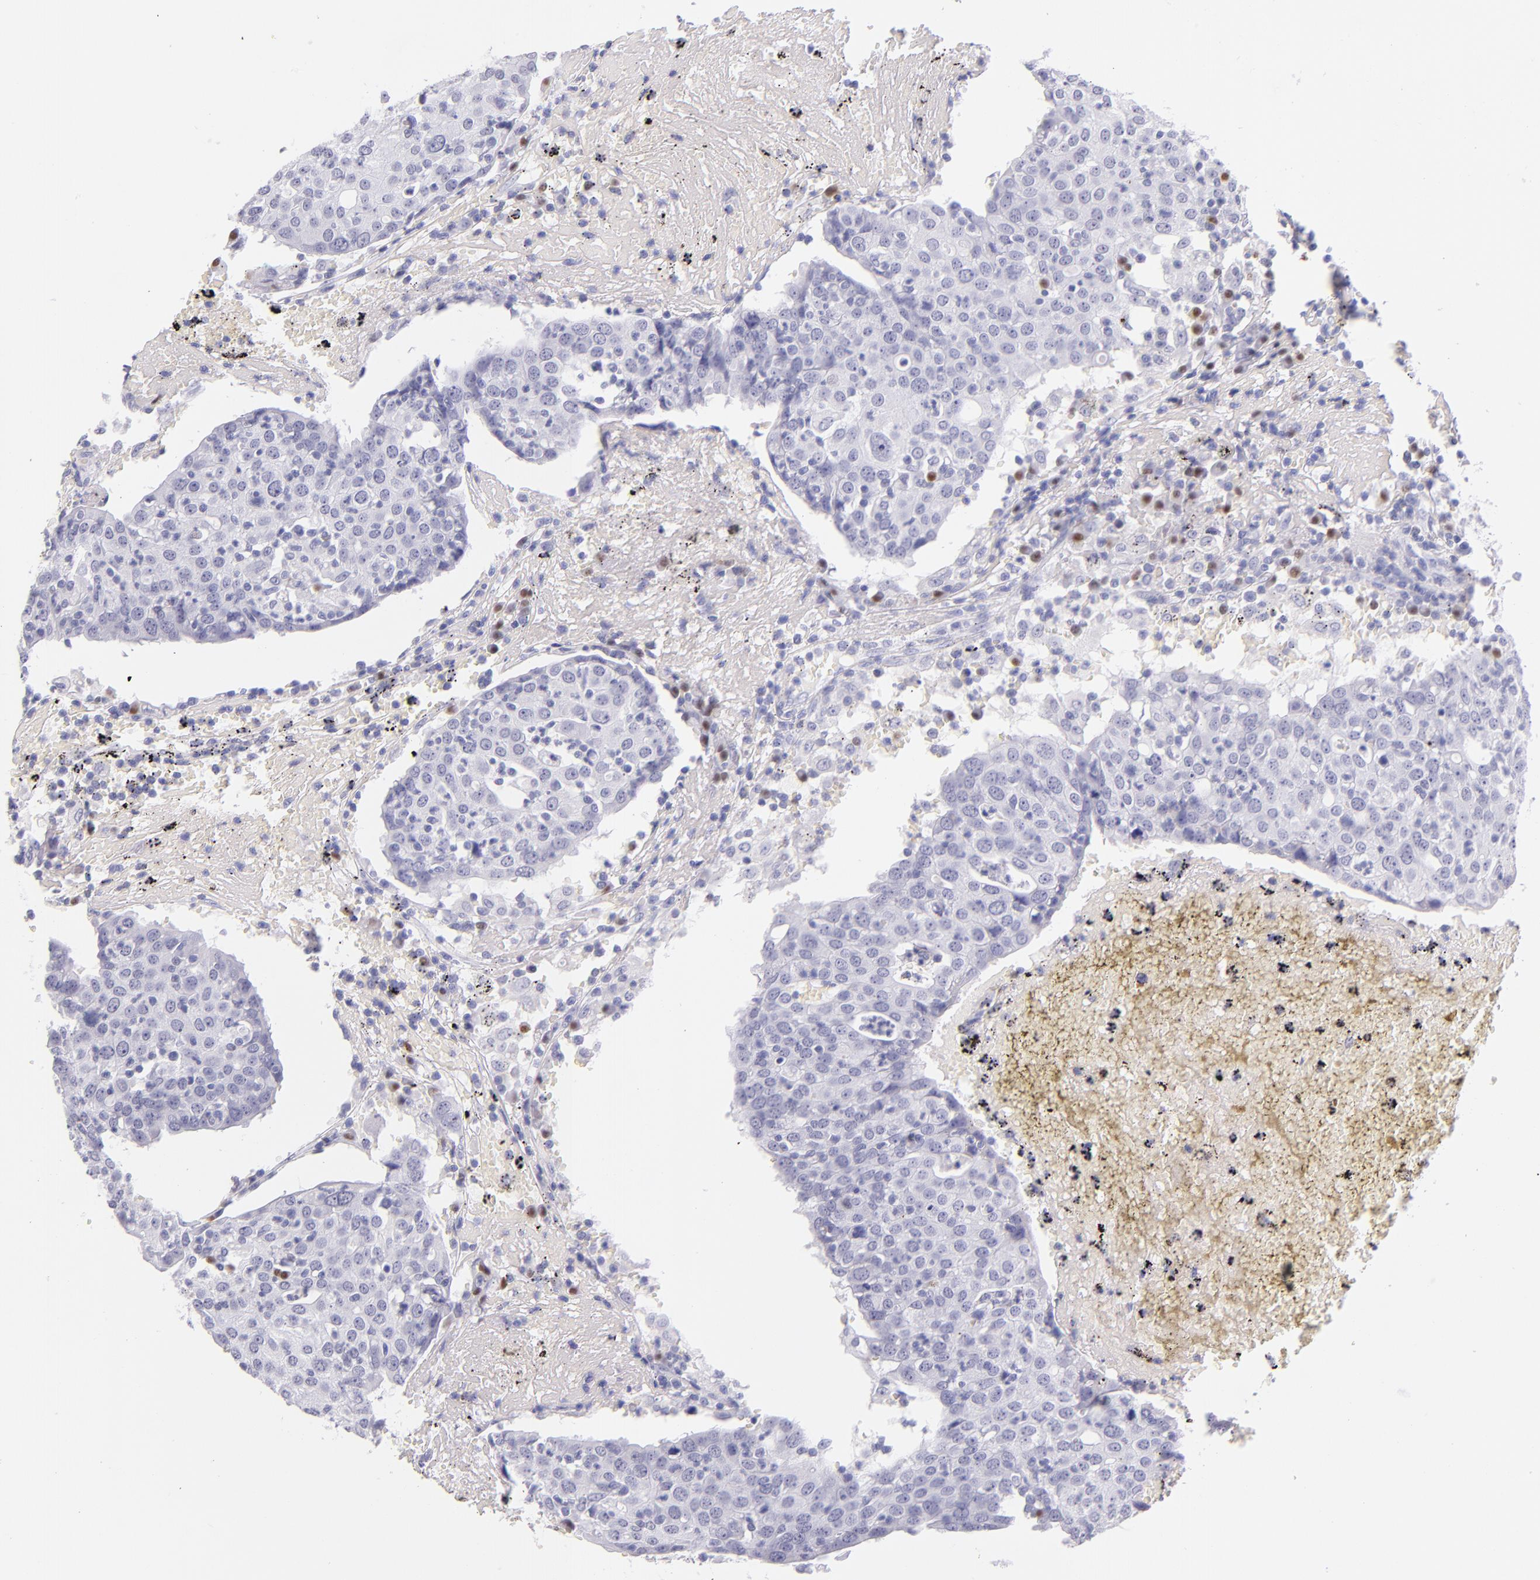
{"staining": {"intensity": "negative", "quantity": "none", "location": "none"}, "tissue": "head and neck cancer", "cell_type": "Tumor cells", "image_type": "cancer", "snomed": [{"axis": "morphology", "description": "Adenocarcinoma, NOS"}, {"axis": "topography", "description": "Salivary gland"}, {"axis": "topography", "description": "Head-Neck"}], "caption": "Immunohistochemical staining of human head and neck cancer (adenocarcinoma) demonstrates no significant staining in tumor cells.", "gene": "IRF4", "patient": {"sex": "female", "age": 65}}